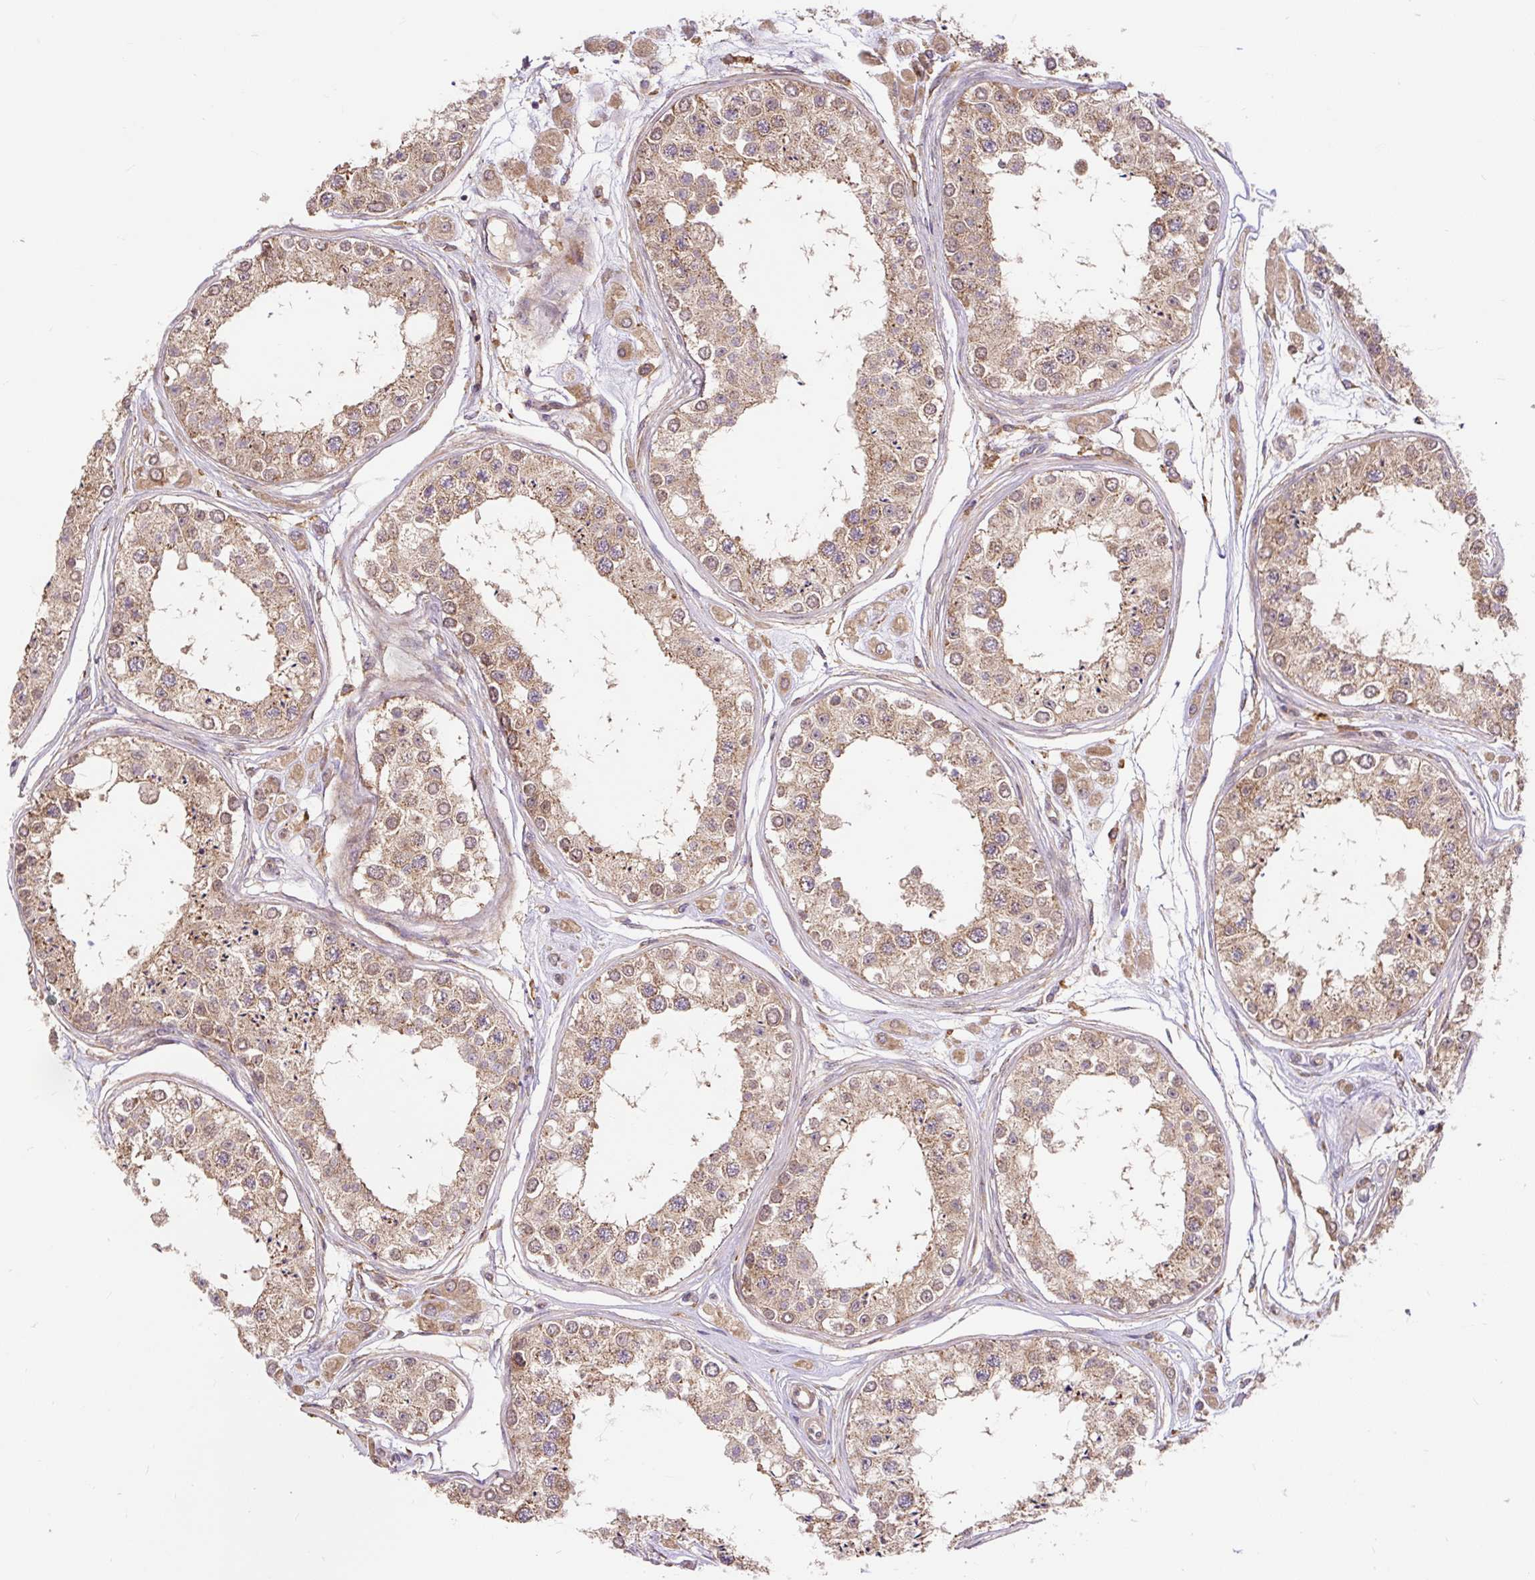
{"staining": {"intensity": "moderate", "quantity": ">75%", "location": "cytoplasmic/membranous"}, "tissue": "testis", "cell_type": "Cells in seminiferous ducts", "image_type": "normal", "snomed": [{"axis": "morphology", "description": "Normal tissue, NOS"}, {"axis": "topography", "description": "Testis"}], "caption": "Testis stained with IHC exhibits moderate cytoplasmic/membranous positivity in approximately >75% of cells in seminiferous ducts.", "gene": "TRIAP1", "patient": {"sex": "male", "age": 25}}